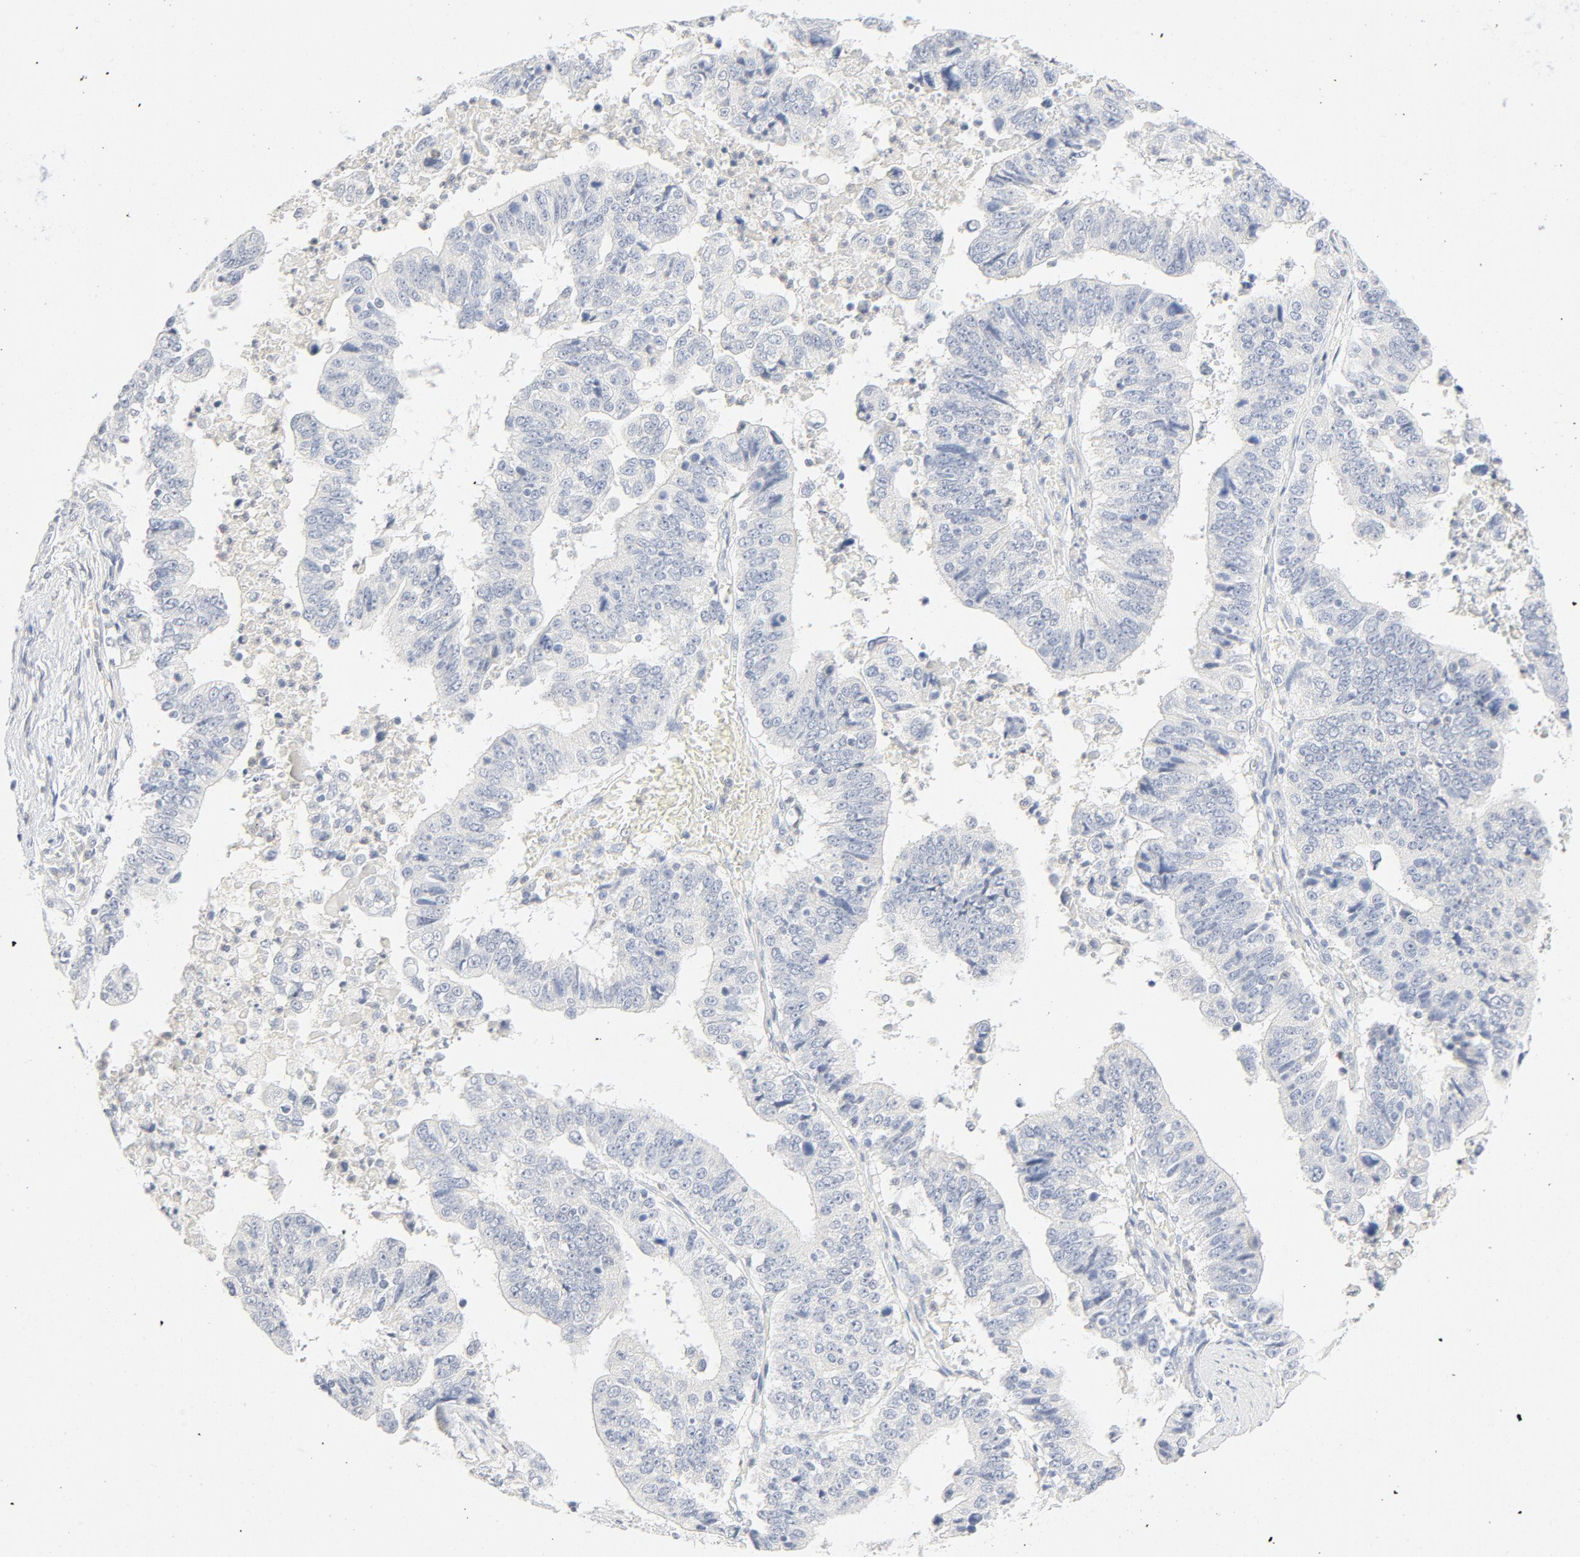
{"staining": {"intensity": "negative", "quantity": "none", "location": "none"}, "tissue": "stomach cancer", "cell_type": "Tumor cells", "image_type": "cancer", "snomed": [{"axis": "morphology", "description": "Adenocarcinoma, NOS"}, {"axis": "topography", "description": "Stomach, upper"}], "caption": "This is an immunohistochemistry (IHC) image of human stomach adenocarcinoma. There is no staining in tumor cells.", "gene": "PGM1", "patient": {"sex": "female", "age": 50}}